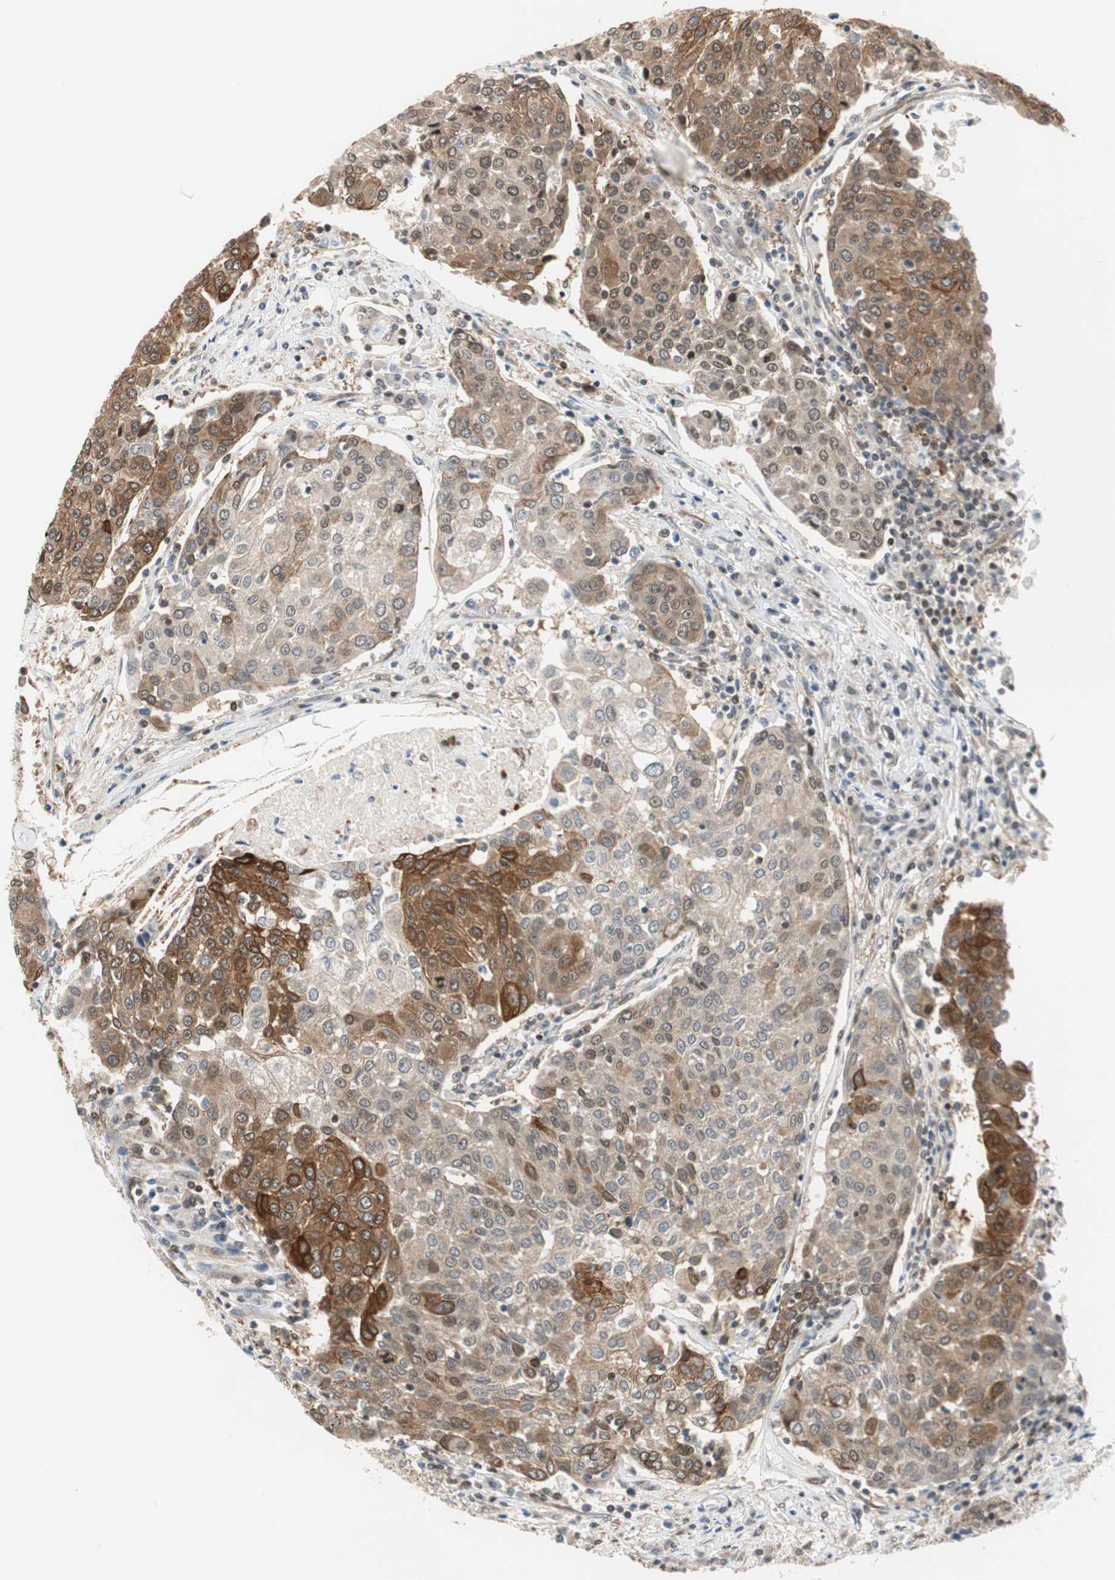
{"staining": {"intensity": "strong", "quantity": "25%-75%", "location": "cytoplasmic/membranous"}, "tissue": "urothelial cancer", "cell_type": "Tumor cells", "image_type": "cancer", "snomed": [{"axis": "morphology", "description": "Urothelial carcinoma, High grade"}, {"axis": "topography", "description": "Urinary bladder"}], "caption": "Human urothelial cancer stained with a protein marker shows strong staining in tumor cells.", "gene": "ZNF512B", "patient": {"sex": "female", "age": 85}}